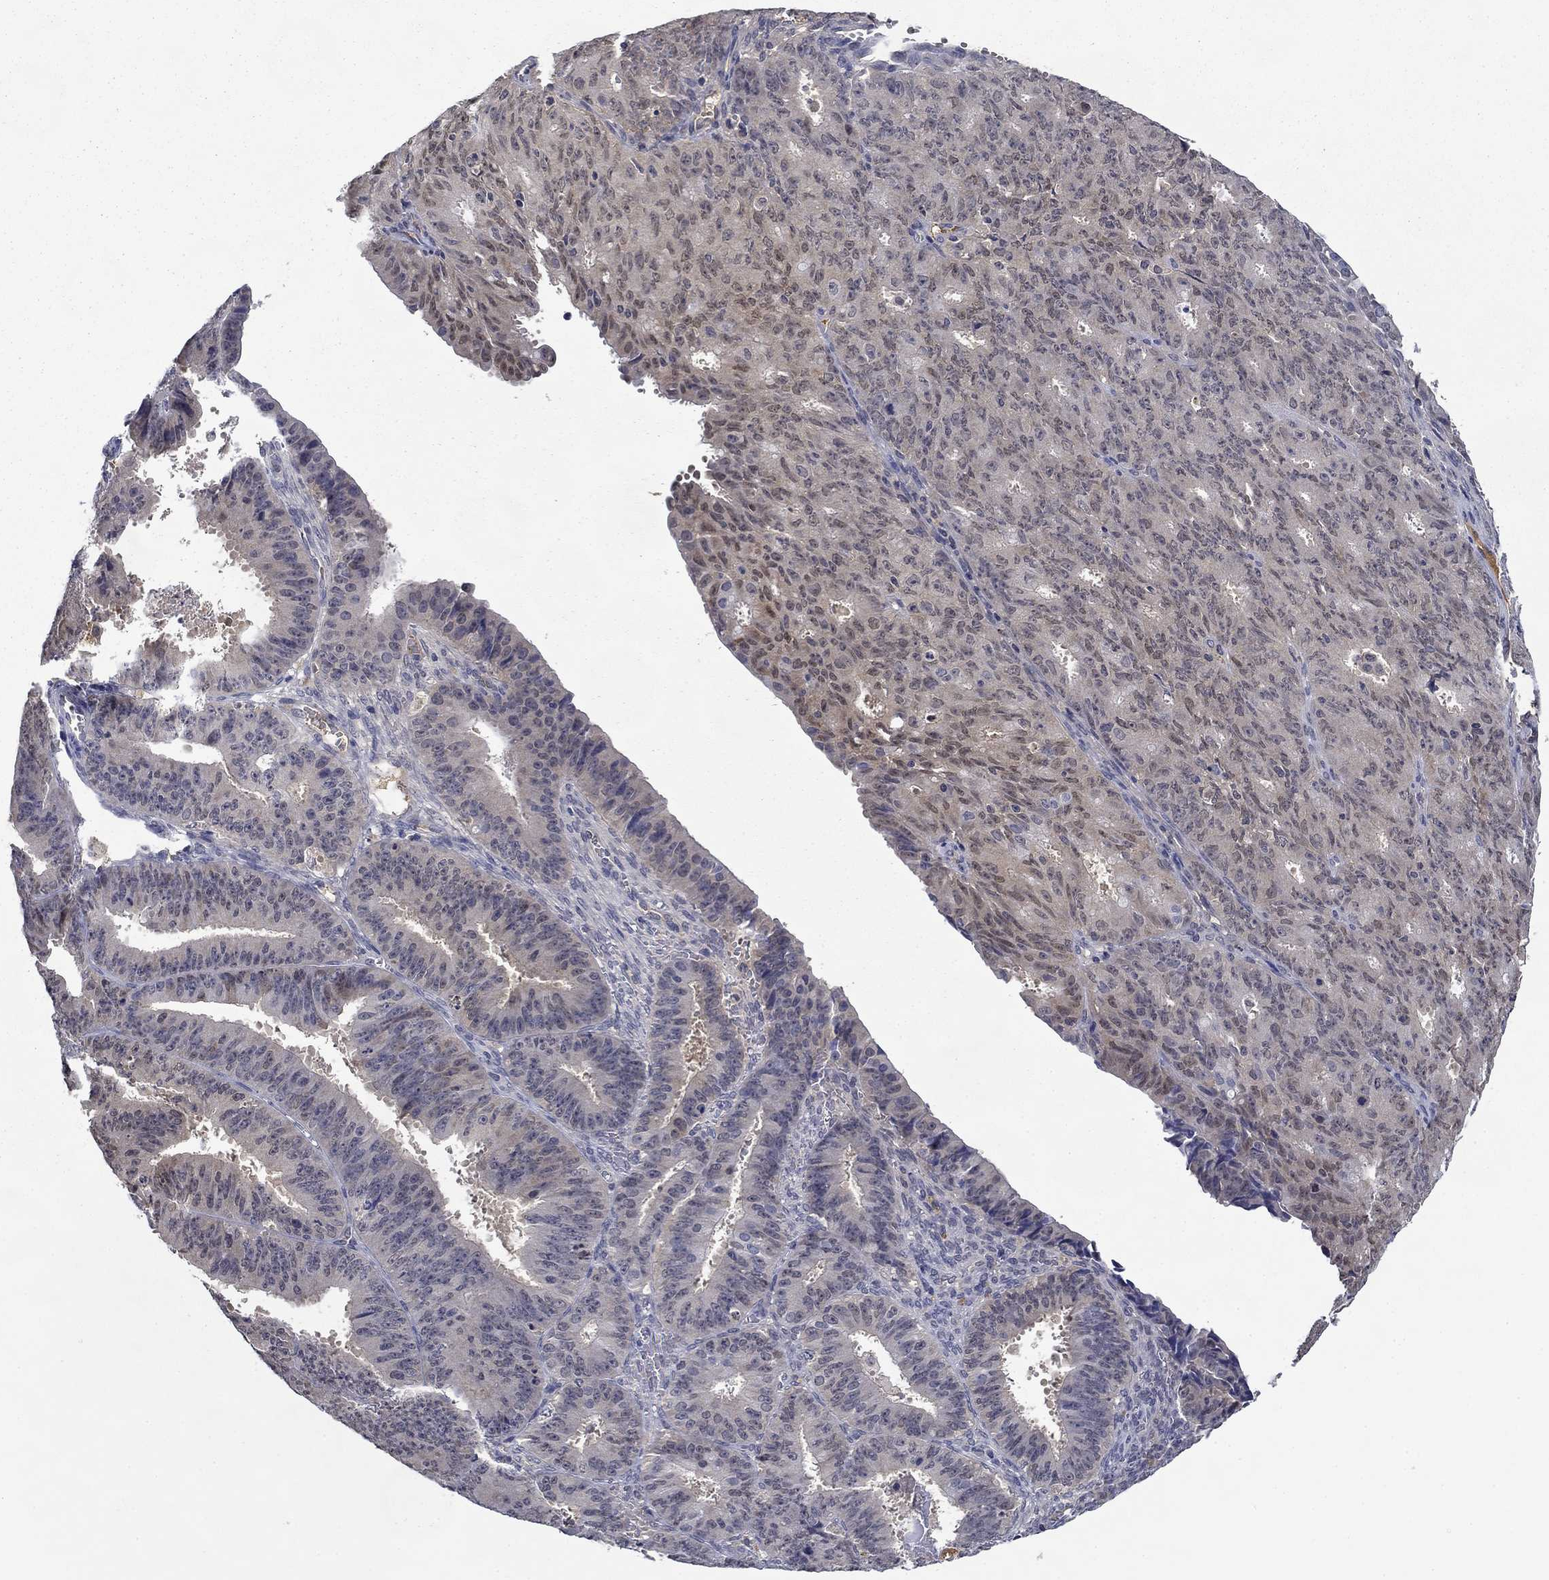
{"staining": {"intensity": "negative", "quantity": "none", "location": "none"}, "tissue": "ovarian cancer", "cell_type": "Tumor cells", "image_type": "cancer", "snomed": [{"axis": "morphology", "description": "Carcinoma, endometroid"}, {"axis": "topography", "description": "Ovary"}], "caption": "Tumor cells are negative for protein expression in human ovarian cancer. Nuclei are stained in blue.", "gene": "DDTL", "patient": {"sex": "female", "age": 42}}